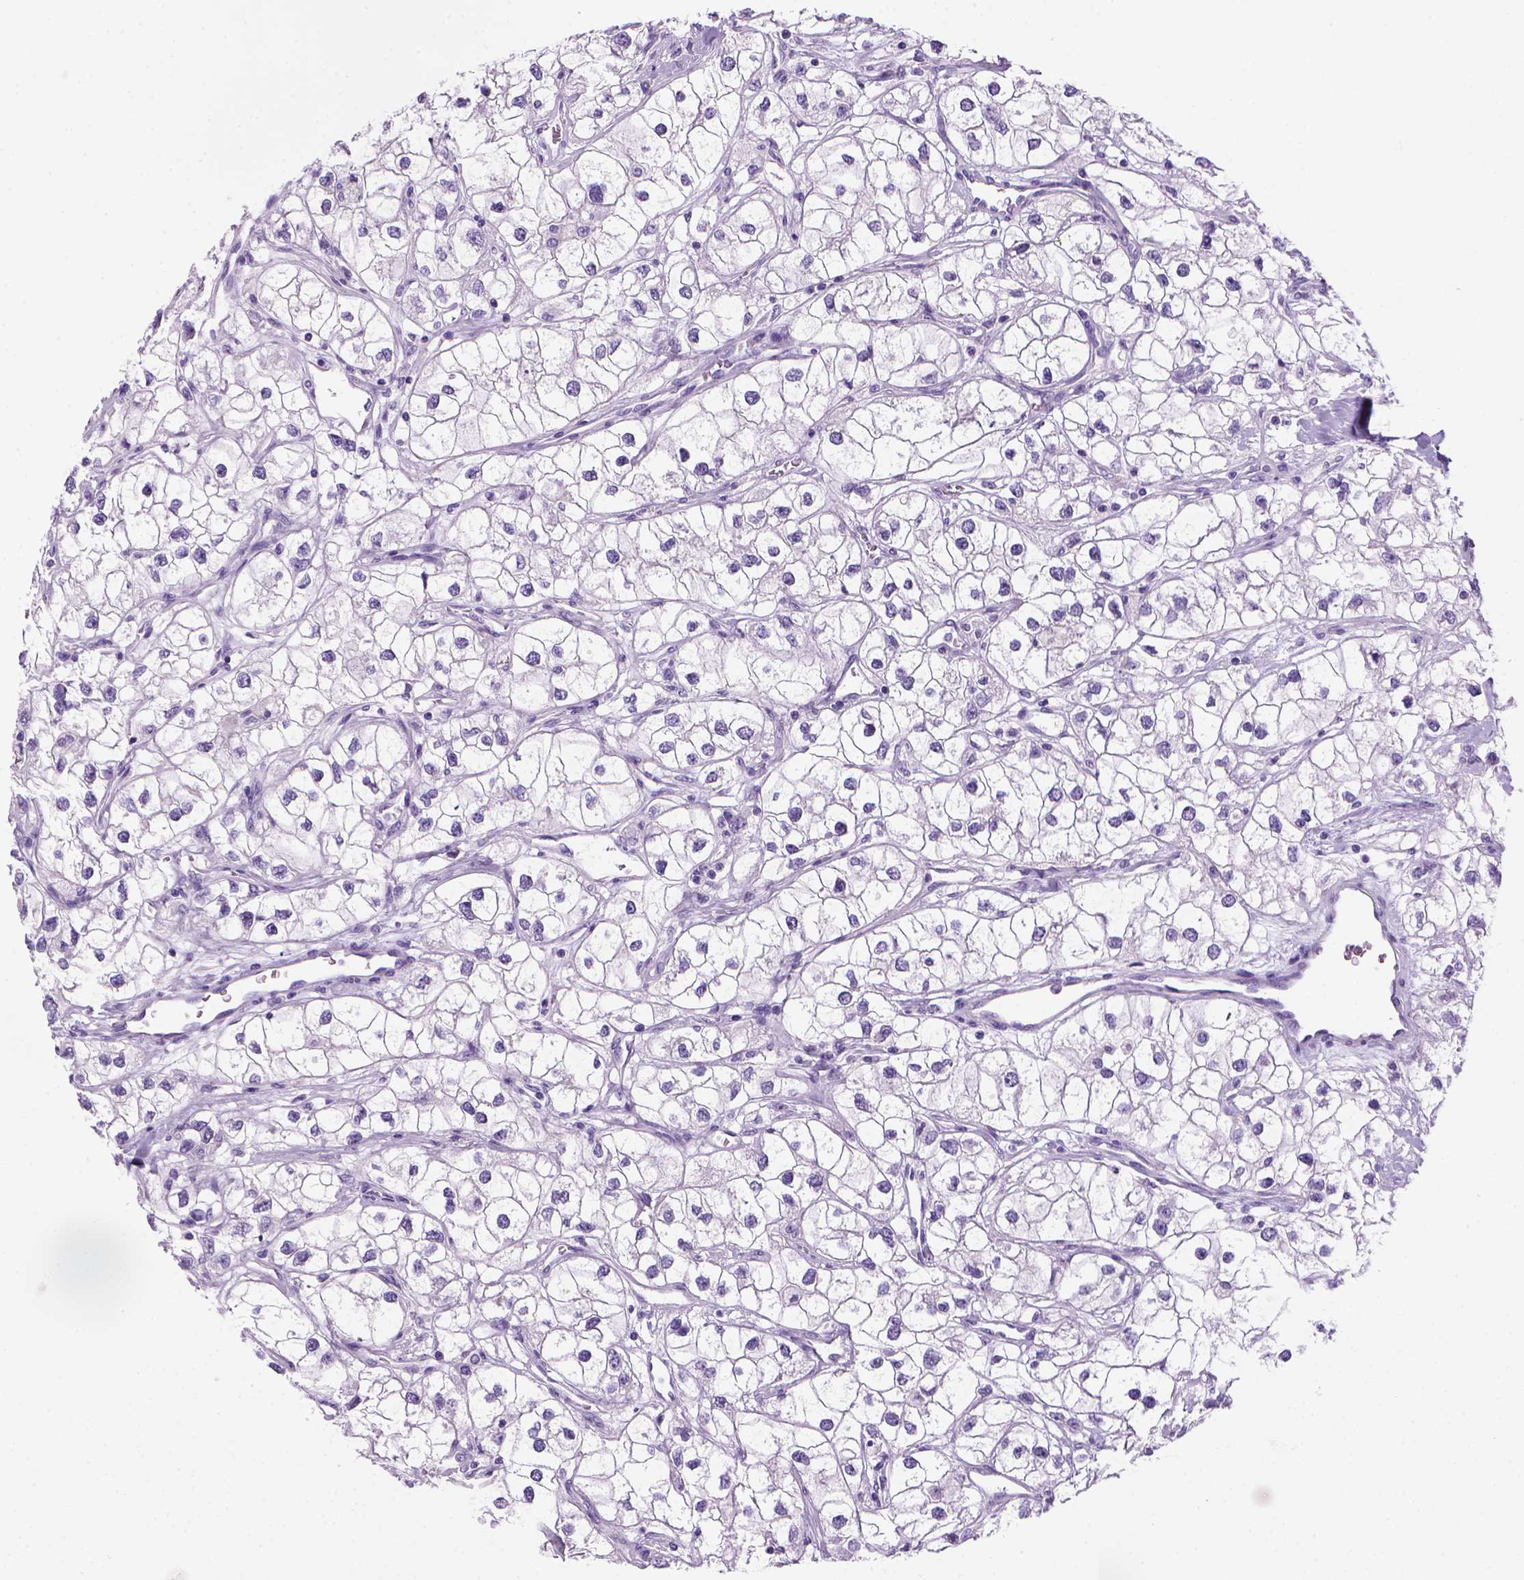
{"staining": {"intensity": "negative", "quantity": "none", "location": "none"}, "tissue": "renal cancer", "cell_type": "Tumor cells", "image_type": "cancer", "snomed": [{"axis": "morphology", "description": "Adenocarcinoma, NOS"}, {"axis": "topography", "description": "Kidney"}], "caption": "A photomicrograph of renal cancer (adenocarcinoma) stained for a protein exhibits no brown staining in tumor cells.", "gene": "ARHGEF33", "patient": {"sex": "male", "age": 59}}